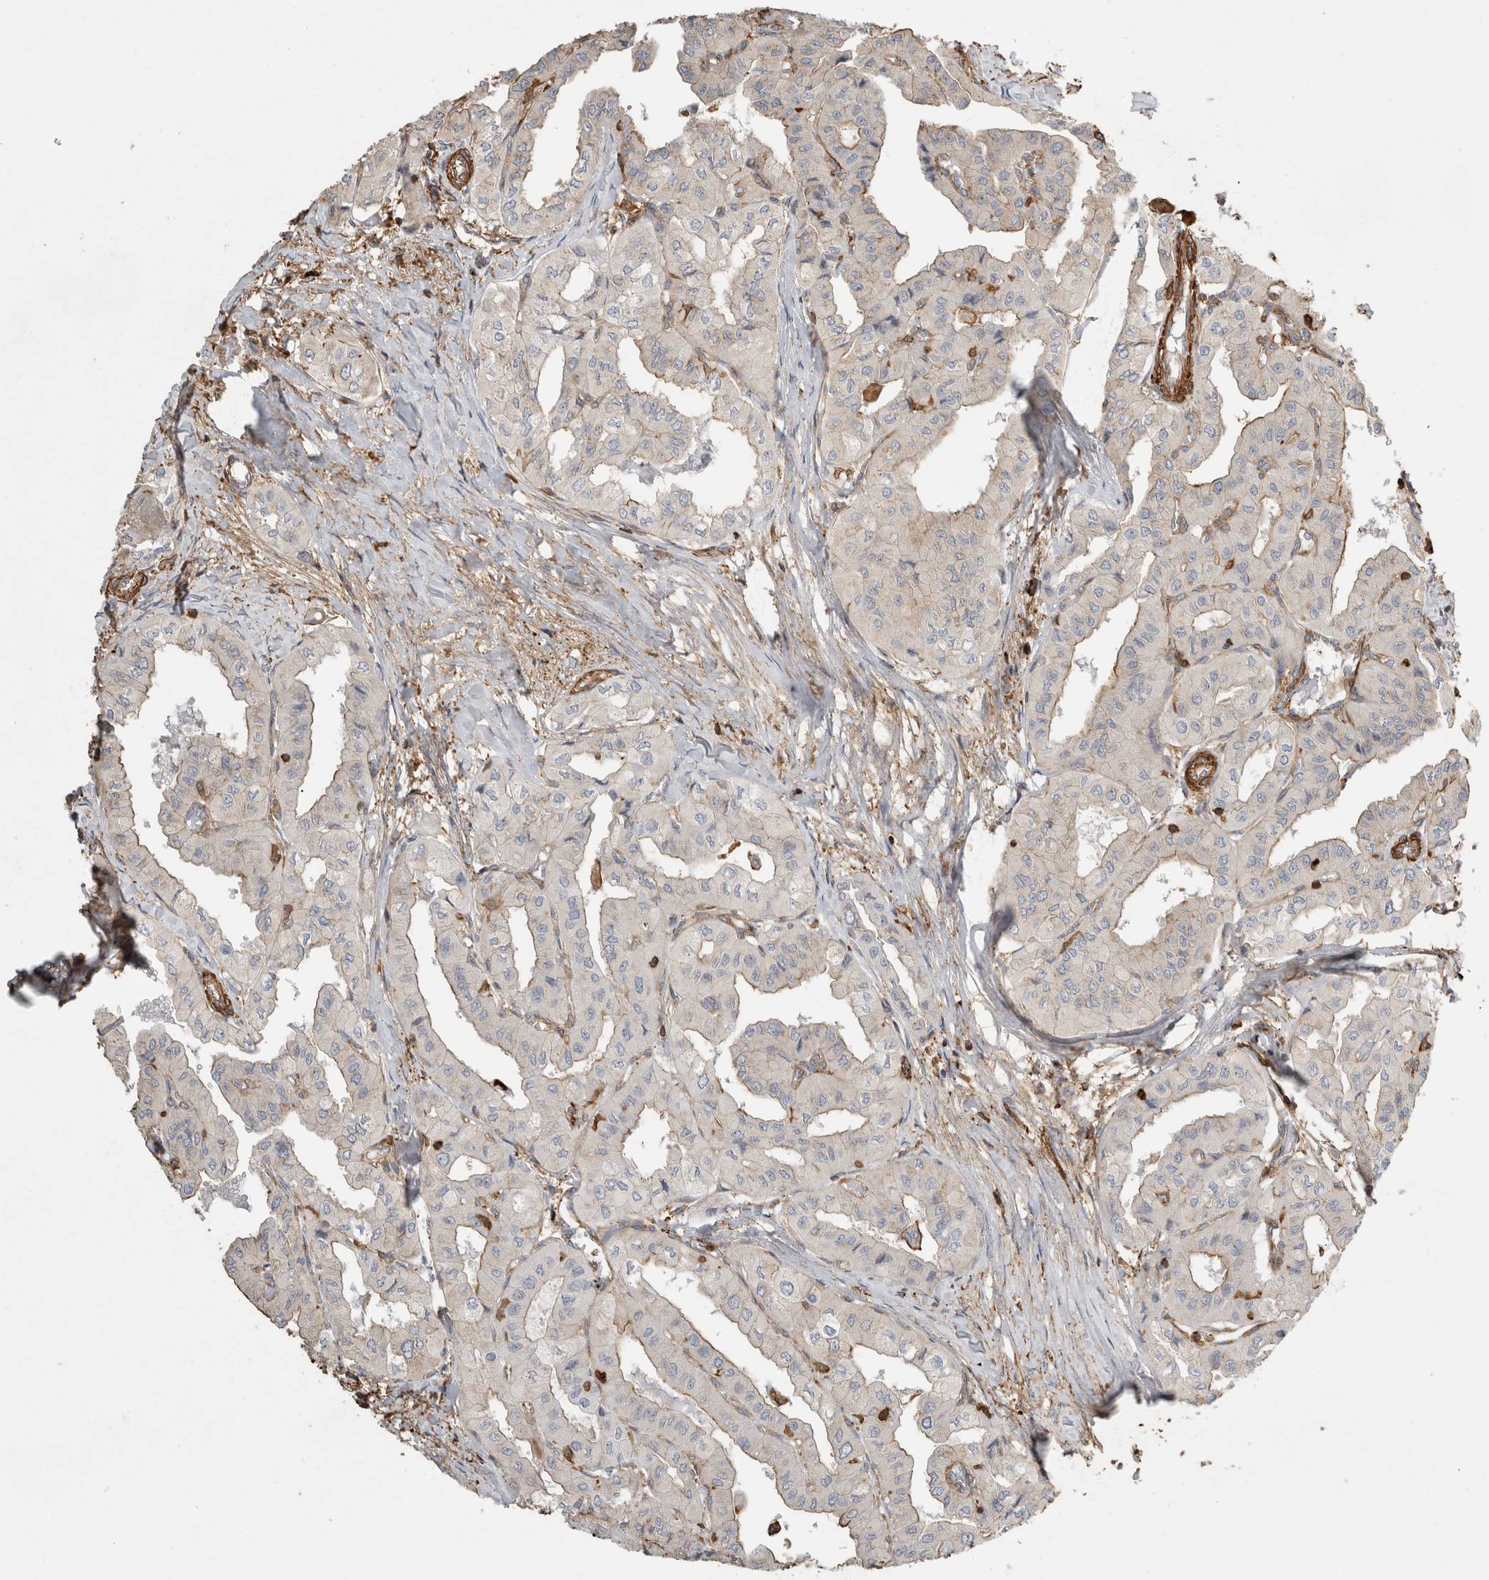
{"staining": {"intensity": "negative", "quantity": "none", "location": "none"}, "tissue": "thyroid cancer", "cell_type": "Tumor cells", "image_type": "cancer", "snomed": [{"axis": "morphology", "description": "Papillary adenocarcinoma, NOS"}, {"axis": "topography", "description": "Thyroid gland"}], "caption": "A histopathology image of human thyroid cancer (papillary adenocarcinoma) is negative for staining in tumor cells.", "gene": "GPER1", "patient": {"sex": "female", "age": 59}}